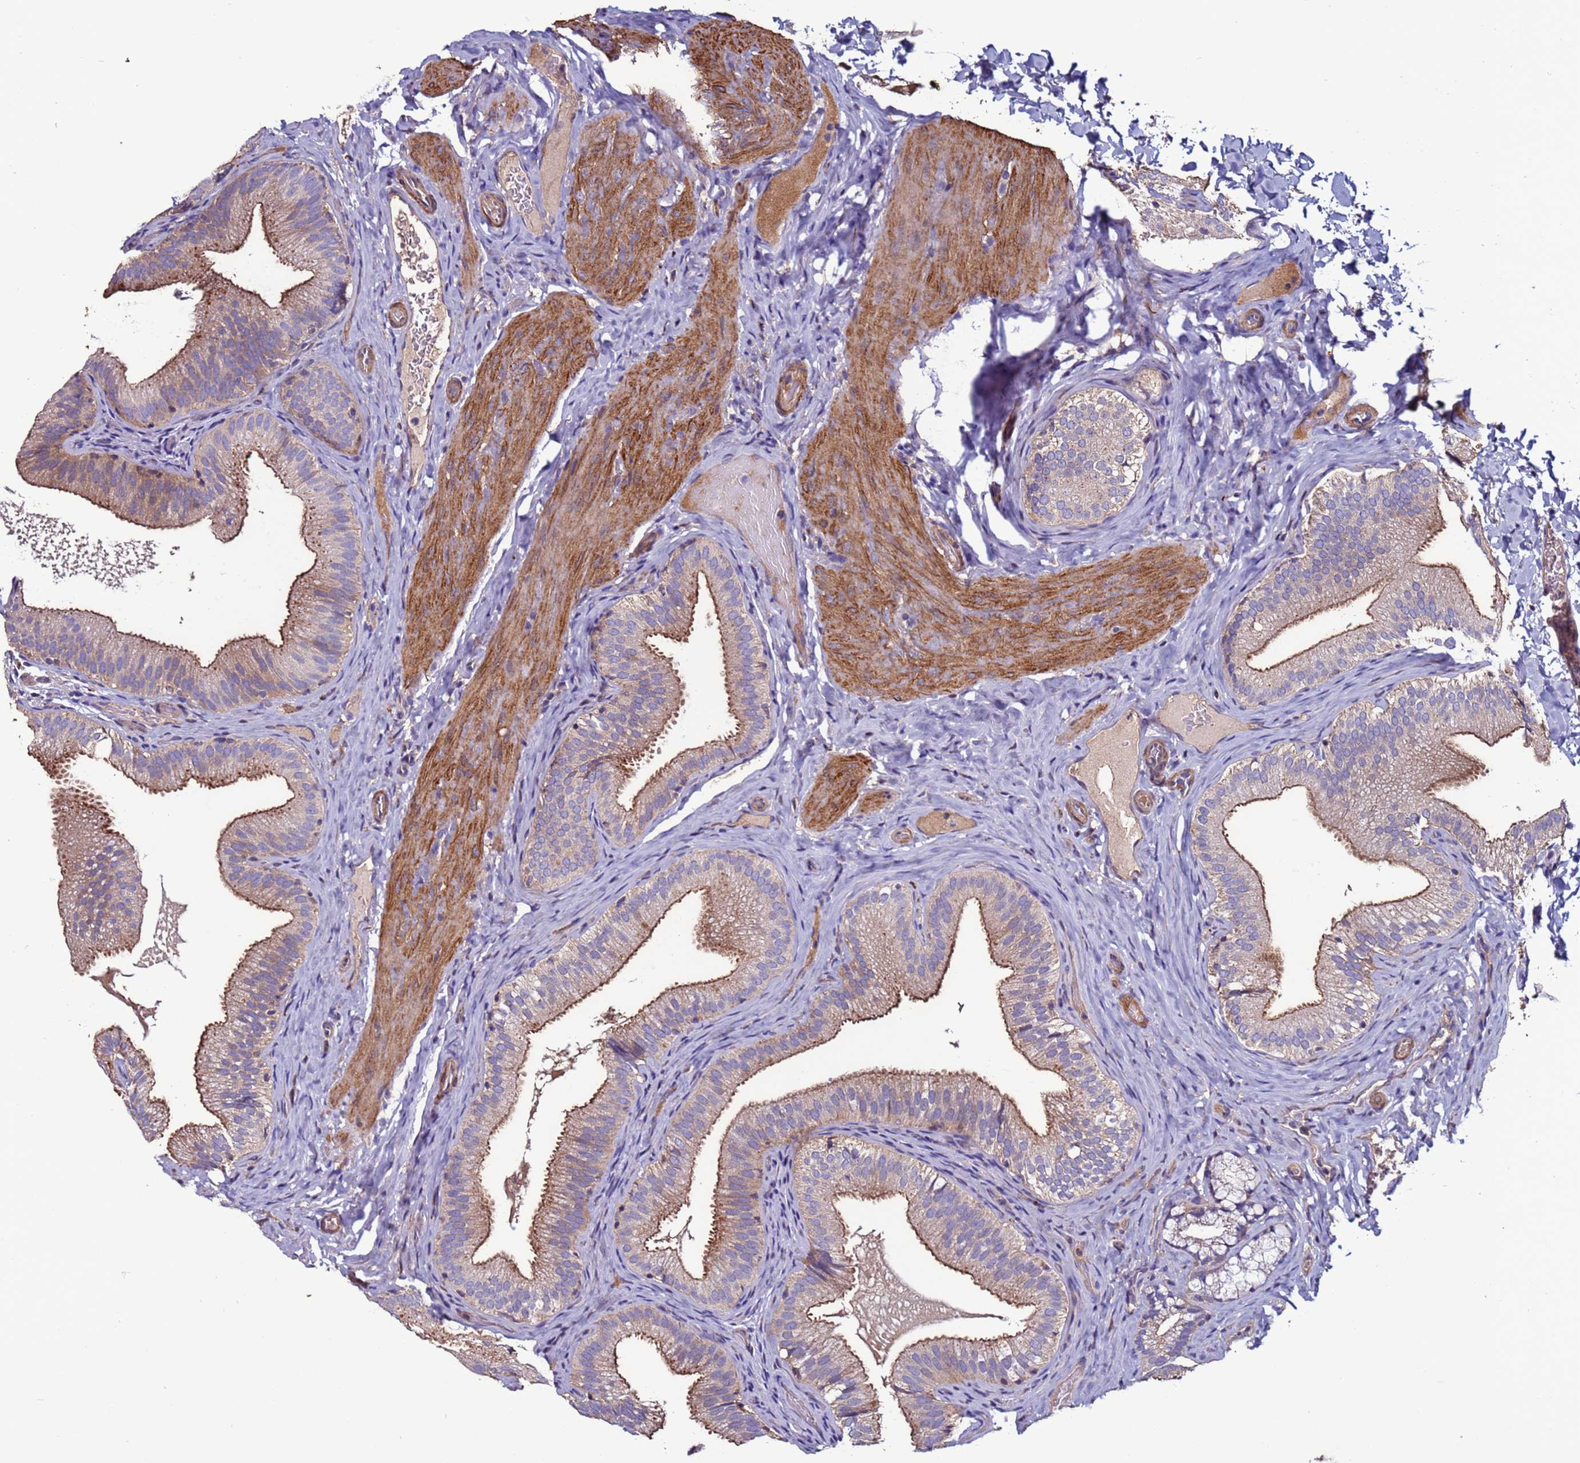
{"staining": {"intensity": "moderate", "quantity": "25%-75%", "location": "cytoplasmic/membranous"}, "tissue": "gallbladder", "cell_type": "Glandular cells", "image_type": "normal", "snomed": [{"axis": "morphology", "description": "Normal tissue, NOS"}, {"axis": "topography", "description": "Gallbladder"}], "caption": "Gallbladder was stained to show a protein in brown. There is medium levels of moderate cytoplasmic/membranous expression in about 25%-75% of glandular cells. (Brightfield microscopy of DAB IHC at high magnification).", "gene": "CEP55", "patient": {"sex": "female", "age": 30}}